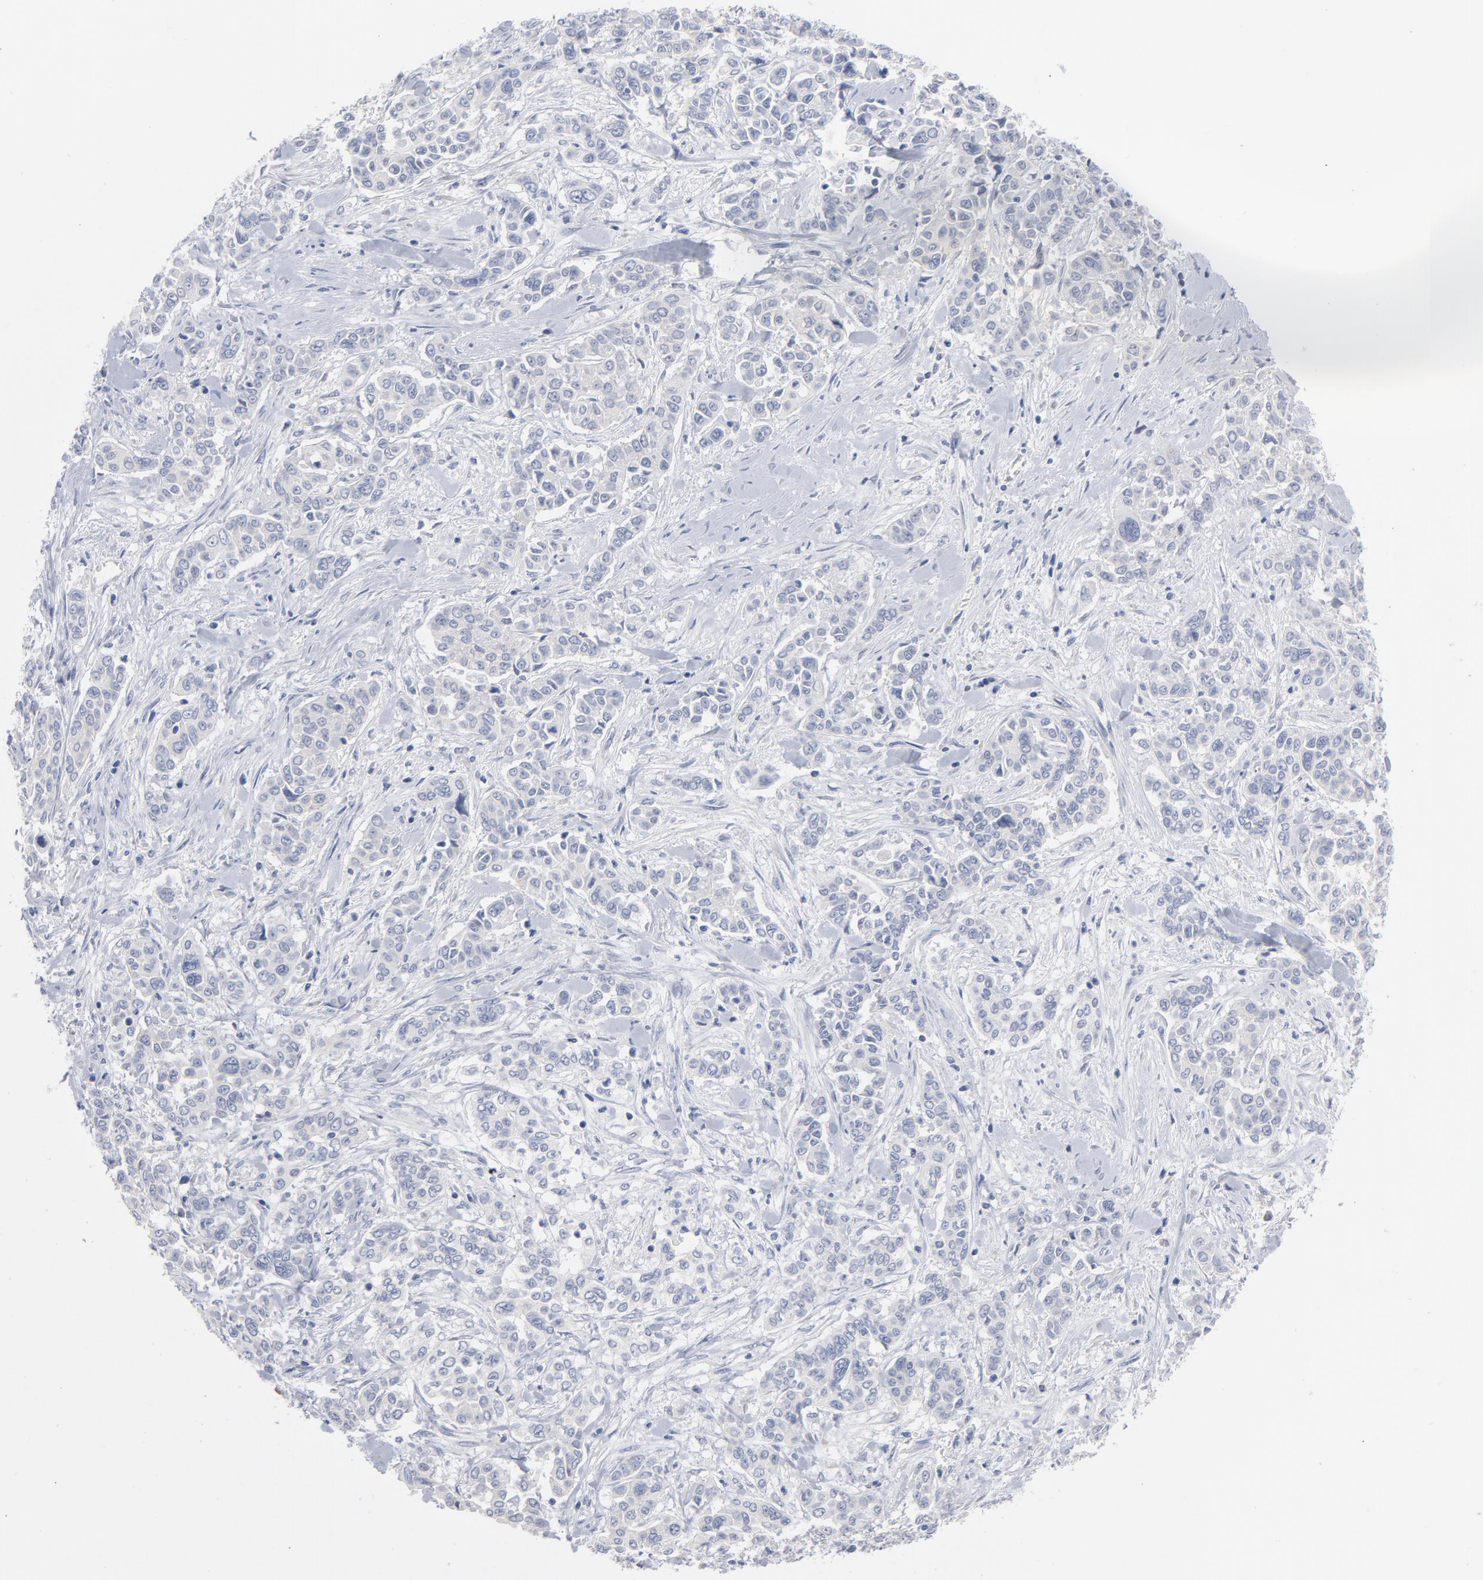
{"staining": {"intensity": "weak", "quantity": "25%-75%", "location": "cytoplasmic/membranous"}, "tissue": "pancreatic cancer", "cell_type": "Tumor cells", "image_type": "cancer", "snomed": [{"axis": "morphology", "description": "Adenocarcinoma, NOS"}, {"axis": "topography", "description": "Pancreas"}], "caption": "Protein expression analysis of human pancreatic cancer (adenocarcinoma) reveals weak cytoplasmic/membranous positivity in approximately 25%-75% of tumor cells.", "gene": "CPE", "patient": {"sex": "female", "age": 52}}